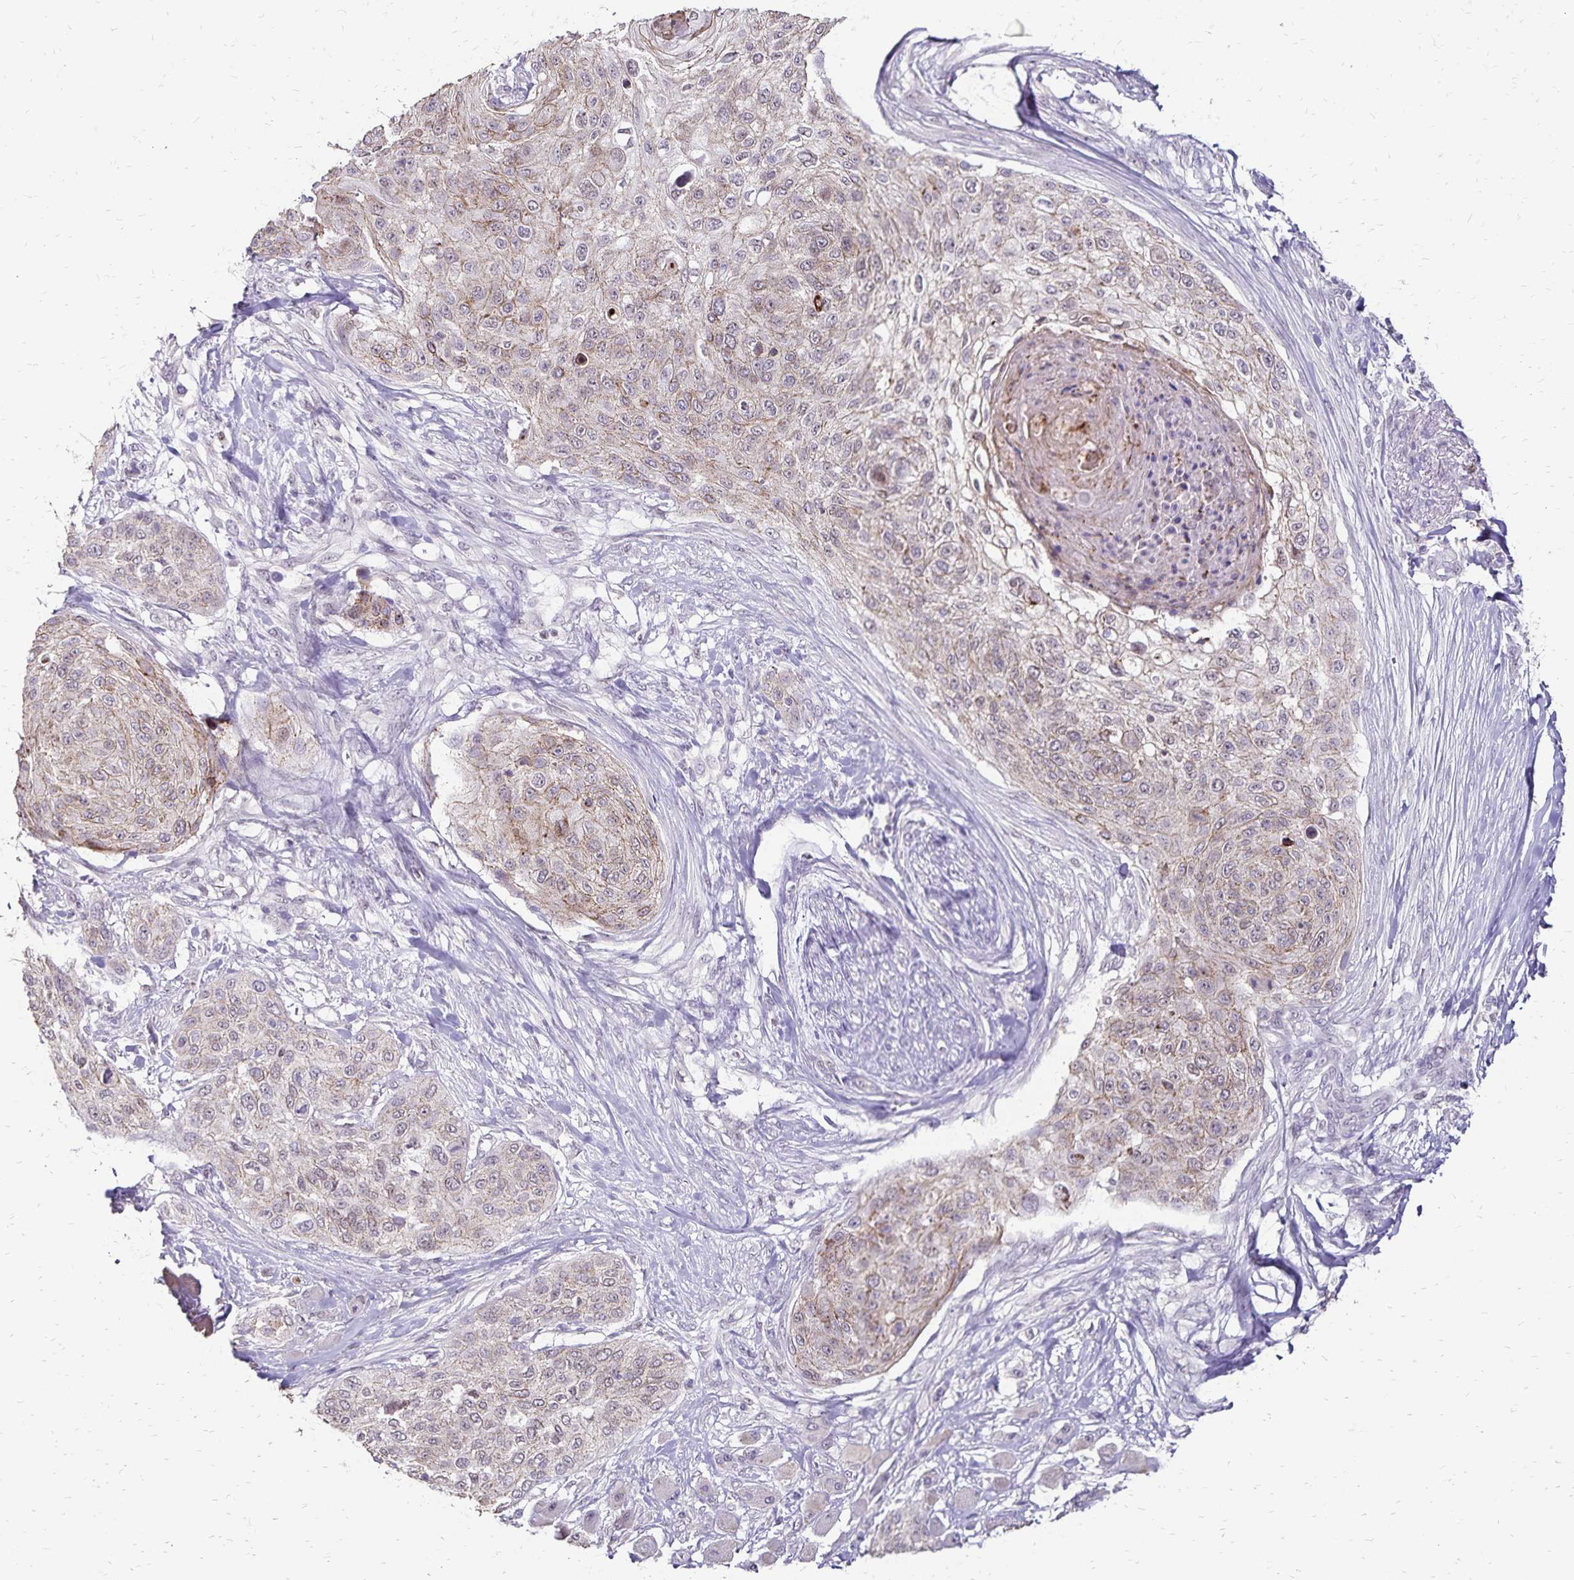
{"staining": {"intensity": "weak", "quantity": ">75%", "location": "cytoplasmic/membranous"}, "tissue": "skin cancer", "cell_type": "Tumor cells", "image_type": "cancer", "snomed": [{"axis": "morphology", "description": "Squamous cell carcinoma, NOS"}, {"axis": "topography", "description": "Skin"}], "caption": "A high-resolution histopathology image shows IHC staining of skin cancer (squamous cell carcinoma), which displays weak cytoplasmic/membranous positivity in about >75% of tumor cells.", "gene": "POLB", "patient": {"sex": "female", "age": 87}}